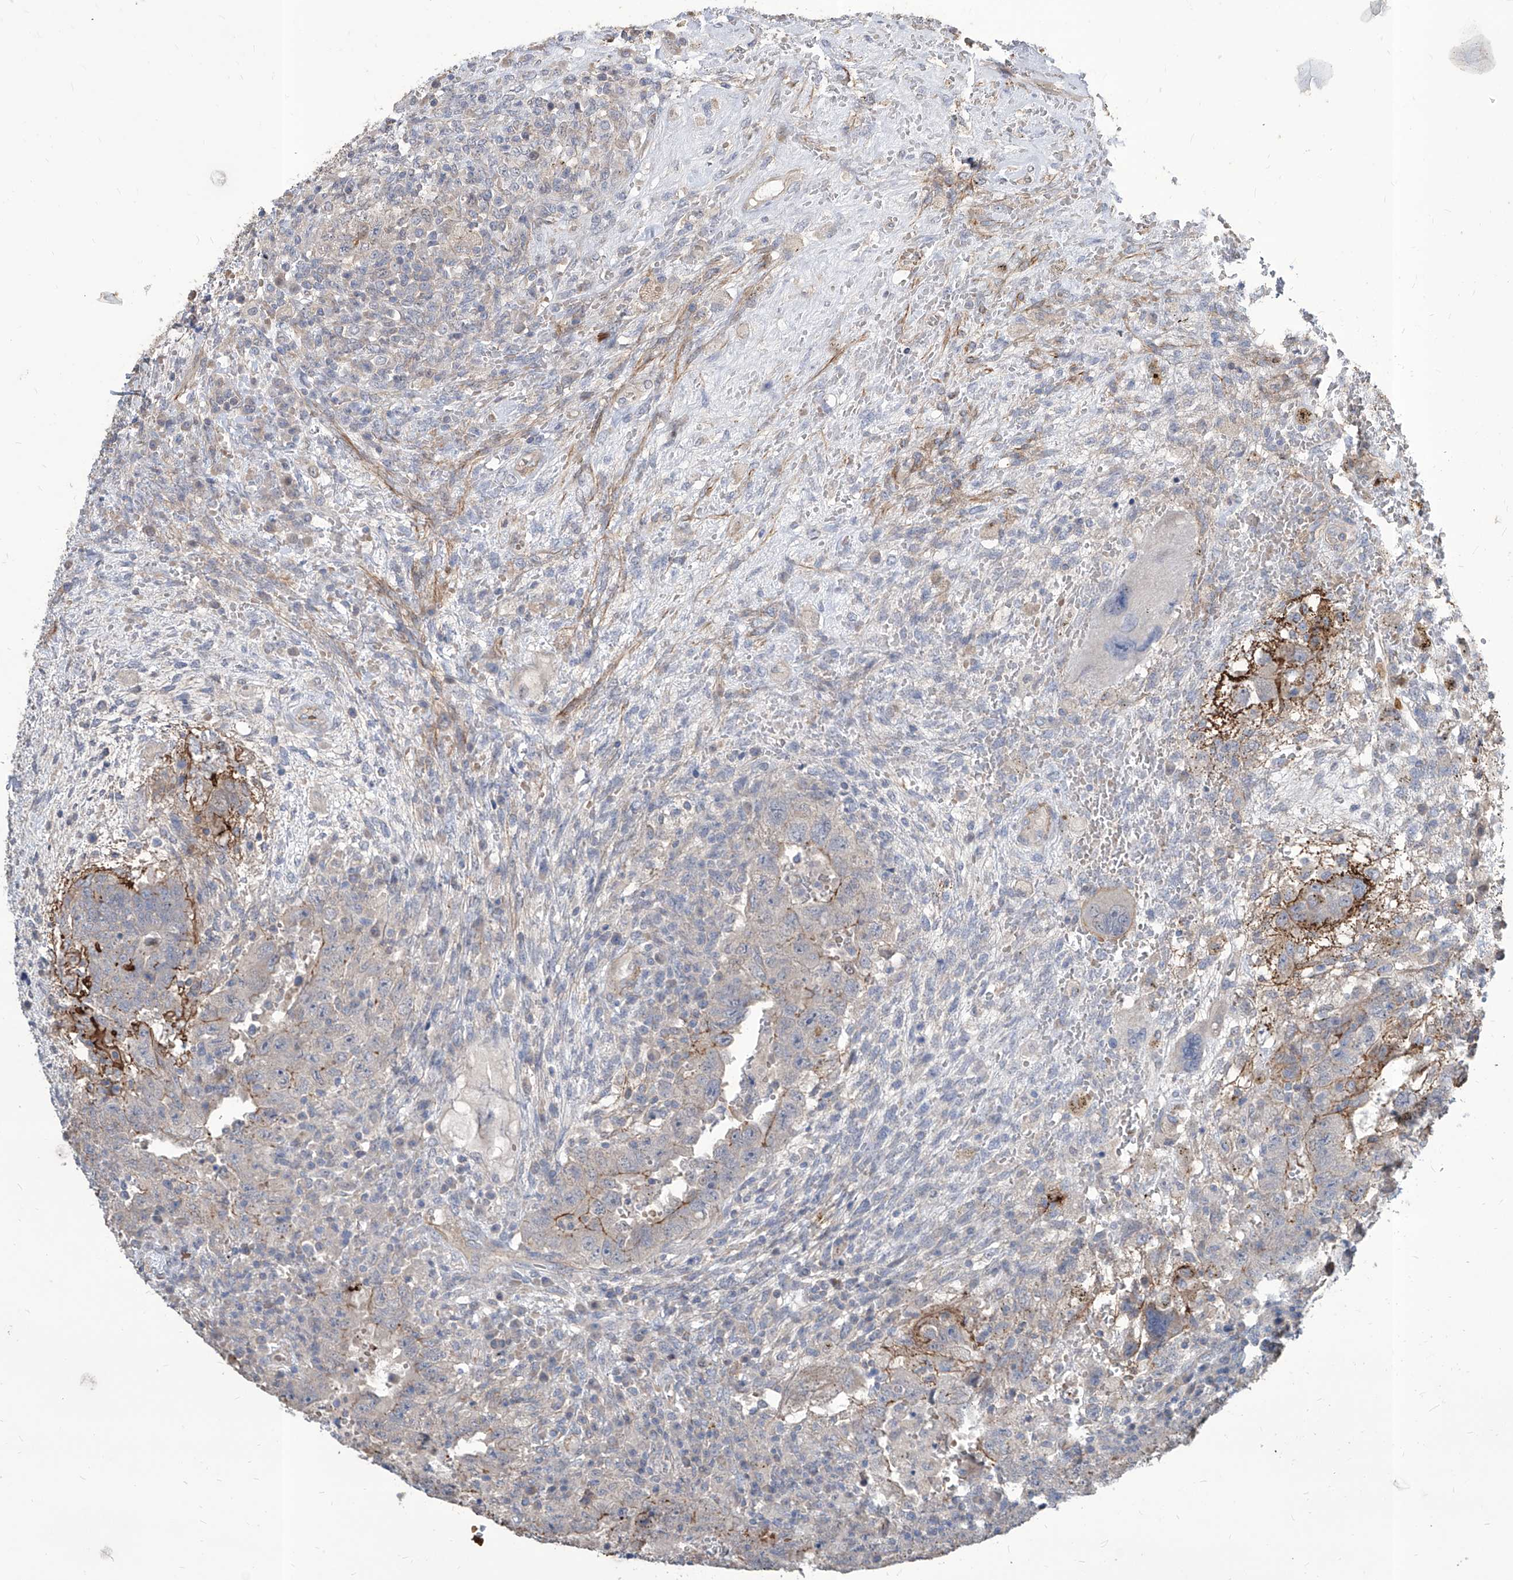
{"staining": {"intensity": "moderate", "quantity": "<25%", "location": "cytoplasmic/membranous"}, "tissue": "testis cancer", "cell_type": "Tumor cells", "image_type": "cancer", "snomed": [{"axis": "morphology", "description": "Carcinoma, Embryonal, NOS"}, {"axis": "topography", "description": "Testis"}], "caption": "This image demonstrates testis cancer (embryonal carcinoma) stained with immunohistochemistry to label a protein in brown. The cytoplasmic/membranous of tumor cells show moderate positivity for the protein. Nuclei are counter-stained blue.", "gene": "FAM83B", "patient": {"sex": "male", "age": 26}}